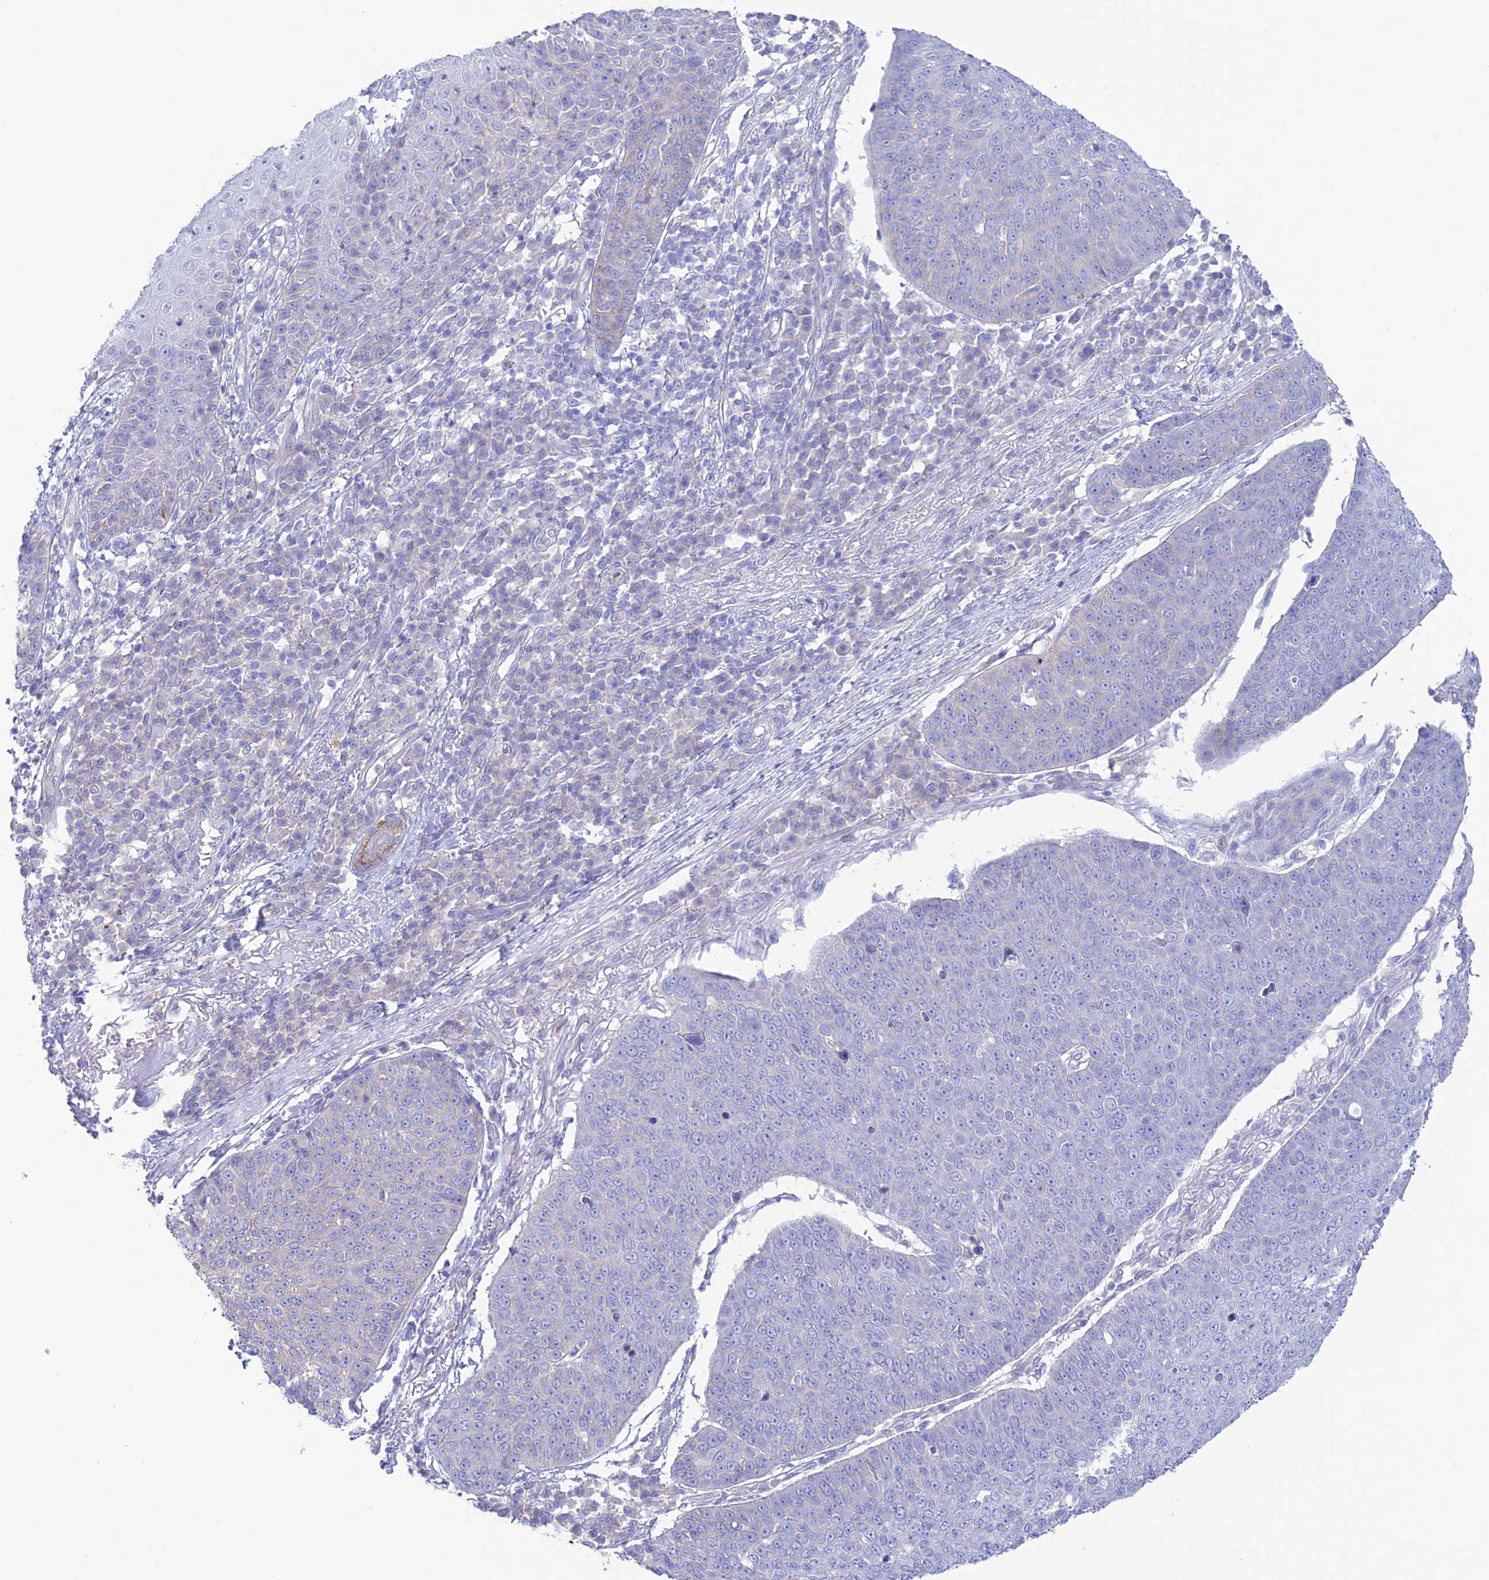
{"staining": {"intensity": "negative", "quantity": "none", "location": "none"}, "tissue": "skin cancer", "cell_type": "Tumor cells", "image_type": "cancer", "snomed": [{"axis": "morphology", "description": "Squamous cell carcinoma, NOS"}, {"axis": "topography", "description": "Skin"}], "caption": "Immunohistochemistry histopathology image of skin cancer (squamous cell carcinoma) stained for a protein (brown), which demonstrates no expression in tumor cells.", "gene": "CHSY3", "patient": {"sex": "male", "age": 71}}